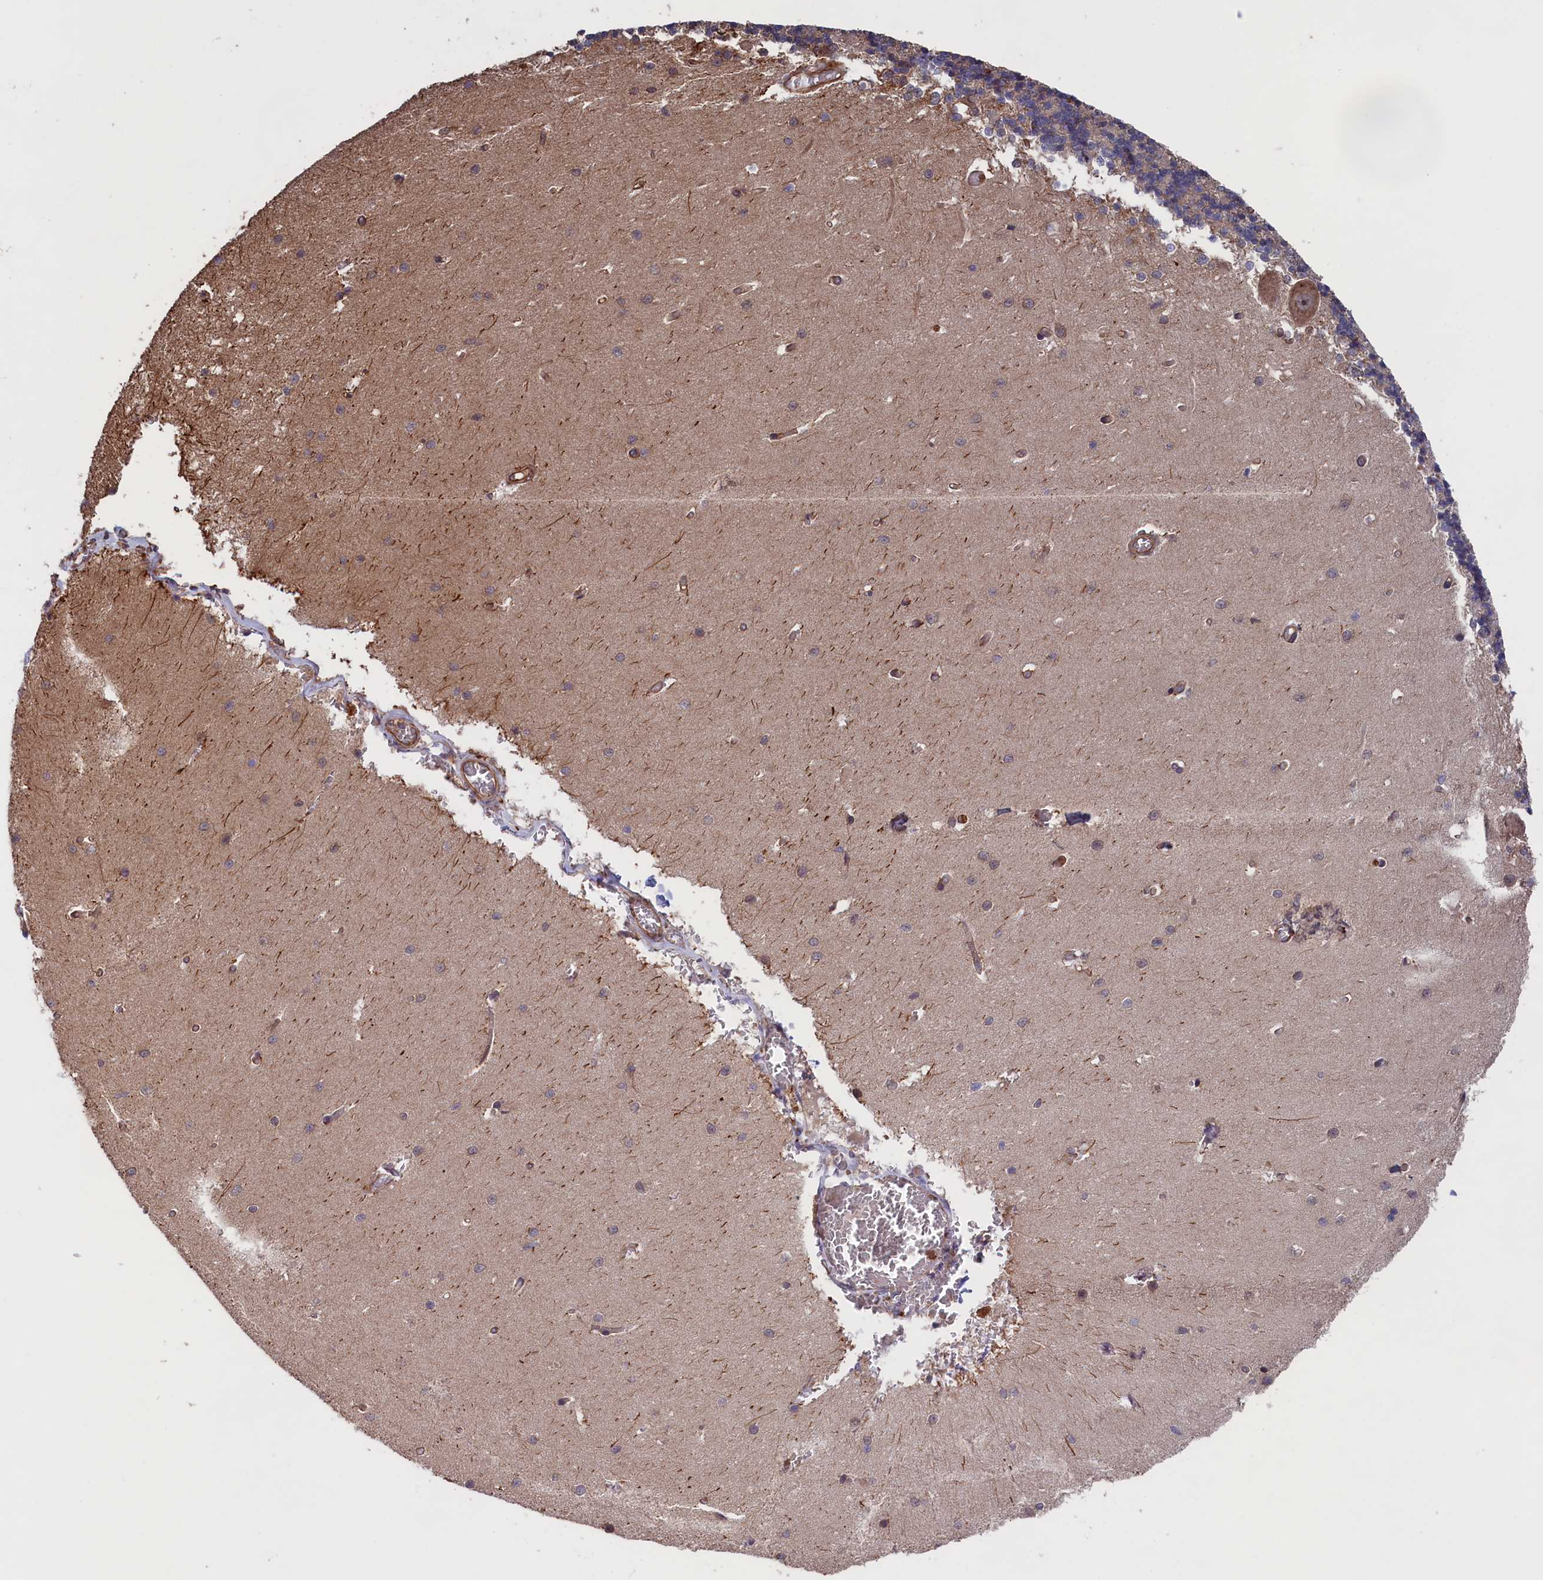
{"staining": {"intensity": "moderate", "quantity": "25%-75%", "location": "cytoplasmic/membranous"}, "tissue": "cerebellum", "cell_type": "Cells in granular layer", "image_type": "normal", "snomed": [{"axis": "morphology", "description": "Normal tissue, NOS"}, {"axis": "topography", "description": "Cerebellum"}], "caption": "Protein expression by immunohistochemistry (IHC) shows moderate cytoplasmic/membranous positivity in approximately 25%-75% of cells in granular layer in unremarkable cerebellum. The staining was performed using DAB (3,3'-diaminobenzidine) to visualize the protein expression in brown, while the nuclei were stained in blue with hematoxylin (Magnification: 20x).", "gene": "CCDC124", "patient": {"sex": "male", "age": 37}}